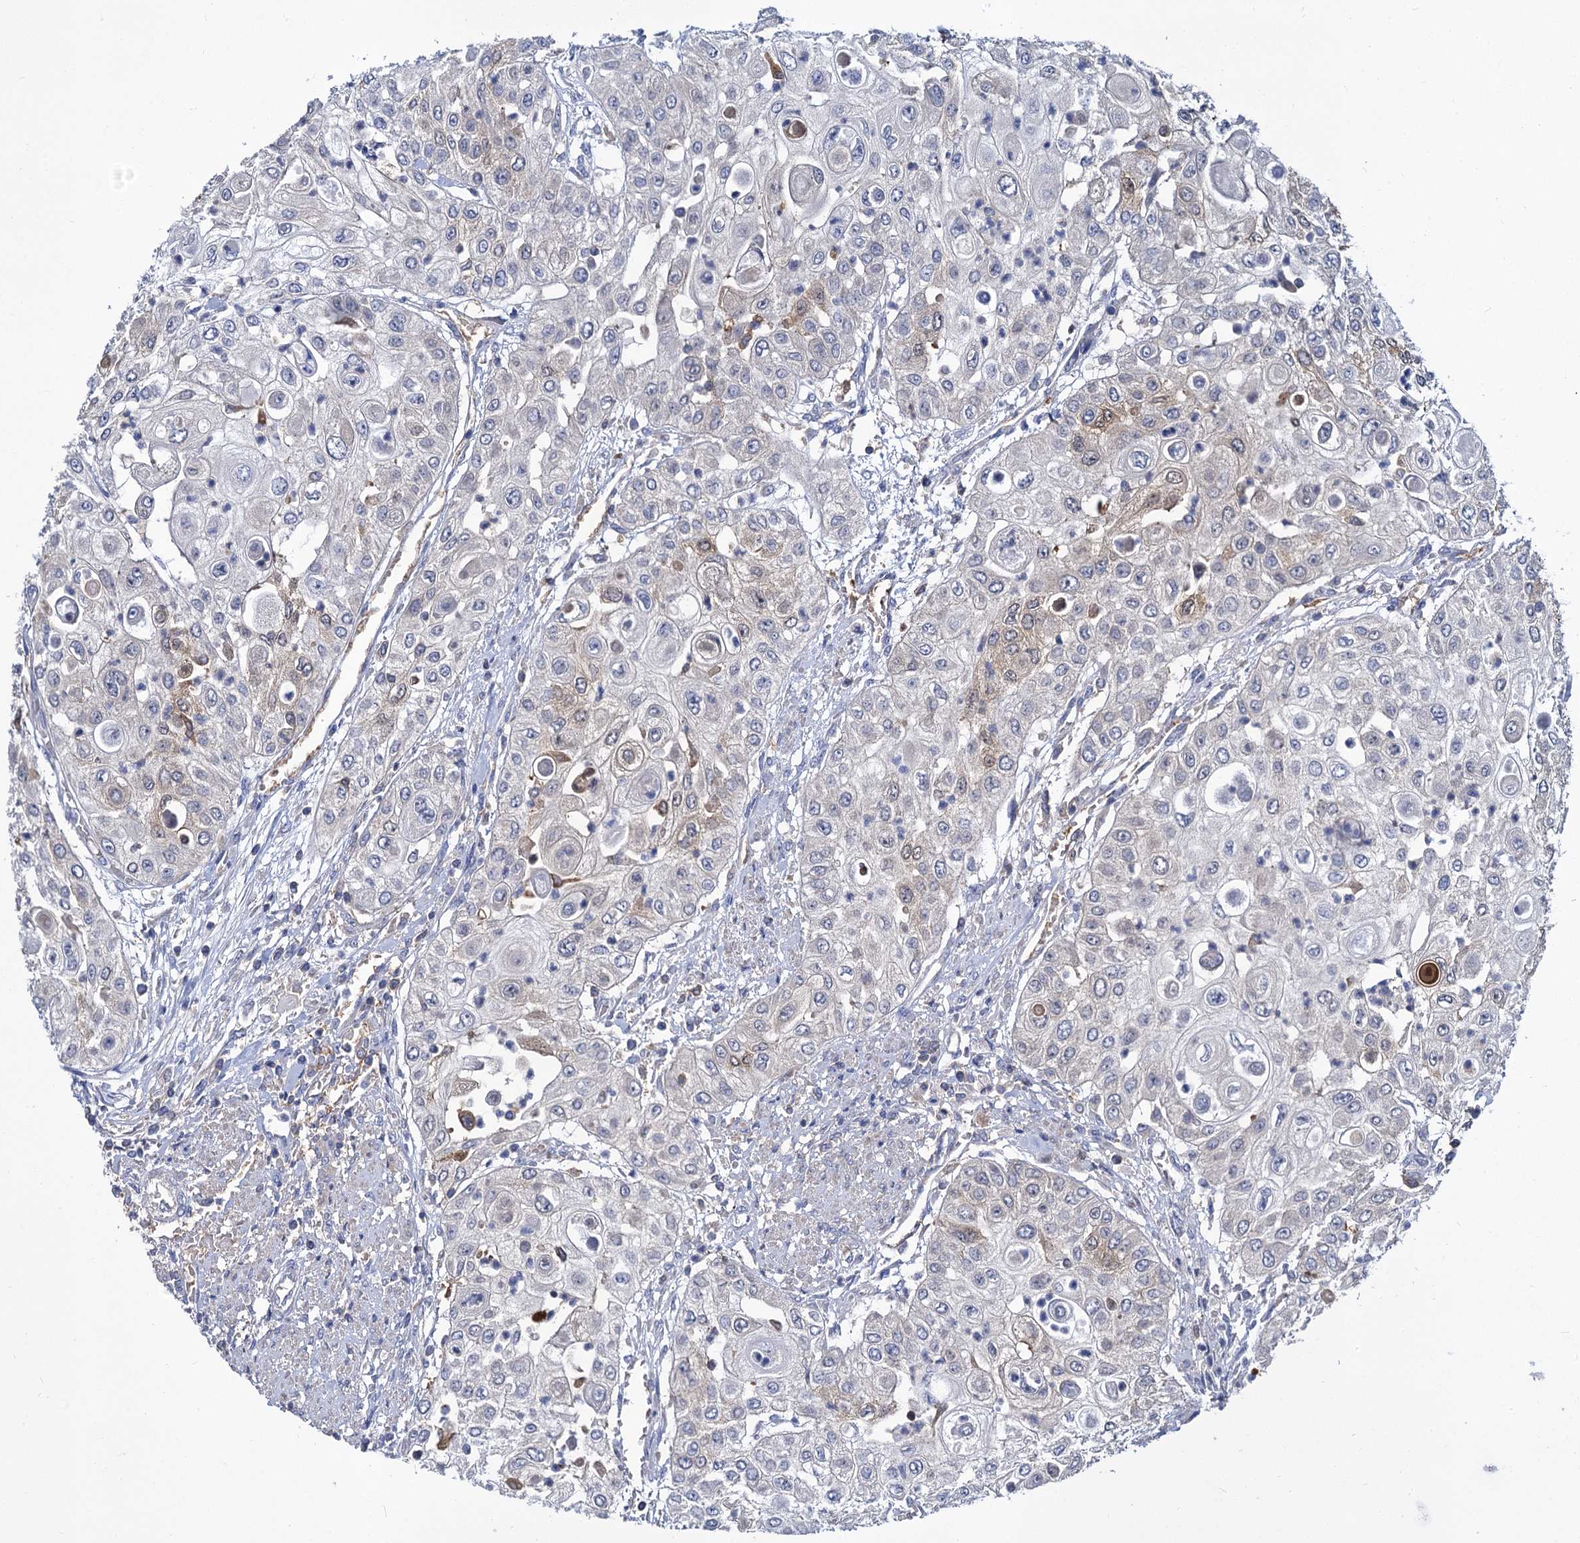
{"staining": {"intensity": "negative", "quantity": "none", "location": "none"}, "tissue": "urothelial cancer", "cell_type": "Tumor cells", "image_type": "cancer", "snomed": [{"axis": "morphology", "description": "Urothelial carcinoma, High grade"}, {"axis": "topography", "description": "Urinary bladder"}], "caption": "Immunohistochemistry (IHC) histopathology image of neoplastic tissue: human urothelial carcinoma (high-grade) stained with DAB (3,3'-diaminobenzidine) exhibits no significant protein staining in tumor cells. Brightfield microscopy of immunohistochemistry (IHC) stained with DAB (brown) and hematoxylin (blue), captured at high magnification.", "gene": "GCLC", "patient": {"sex": "female", "age": 79}}